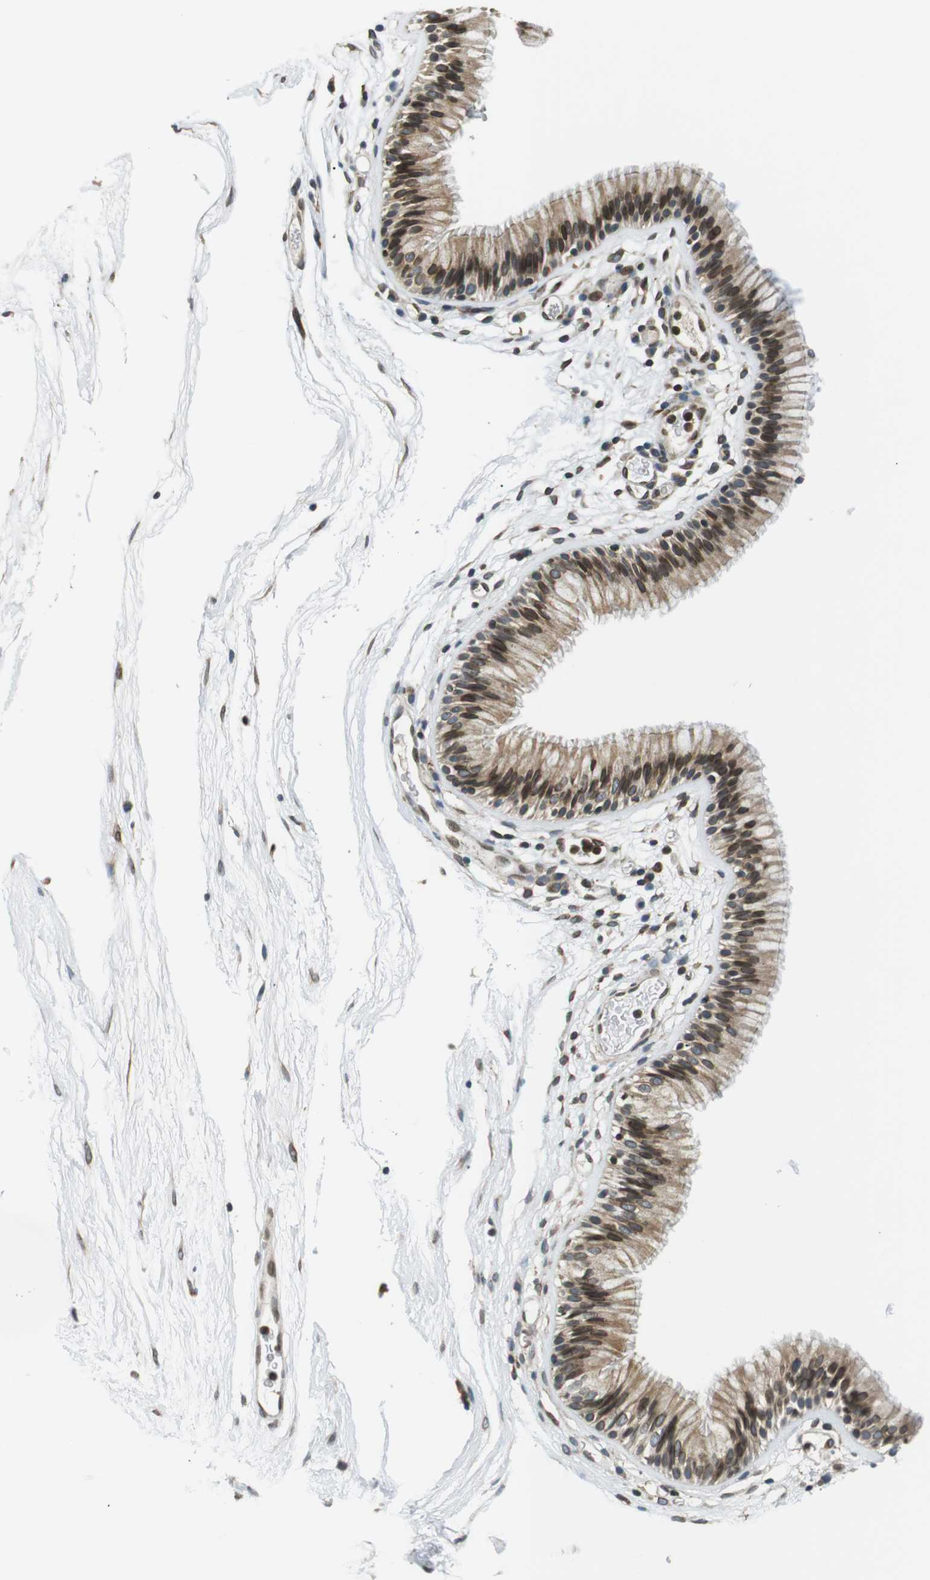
{"staining": {"intensity": "moderate", "quantity": ">75%", "location": "cytoplasmic/membranous,nuclear"}, "tissue": "nasopharynx", "cell_type": "Respiratory epithelial cells", "image_type": "normal", "snomed": [{"axis": "morphology", "description": "Normal tissue, NOS"}, {"axis": "morphology", "description": "Inflammation, NOS"}, {"axis": "topography", "description": "Nasopharynx"}], "caption": "DAB (3,3'-diaminobenzidine) immunohistochemical staining of normal human nasopharynx reveals moderate cytoplasmic/membranous,nuclear protein expression in approximately >75% of respiratory epithelial cells. Ihc stains the protein of interest in brown and the nuclei are stained blue.", "gene": "TMX4", "patient": {"sex": "male", "age": 48}}